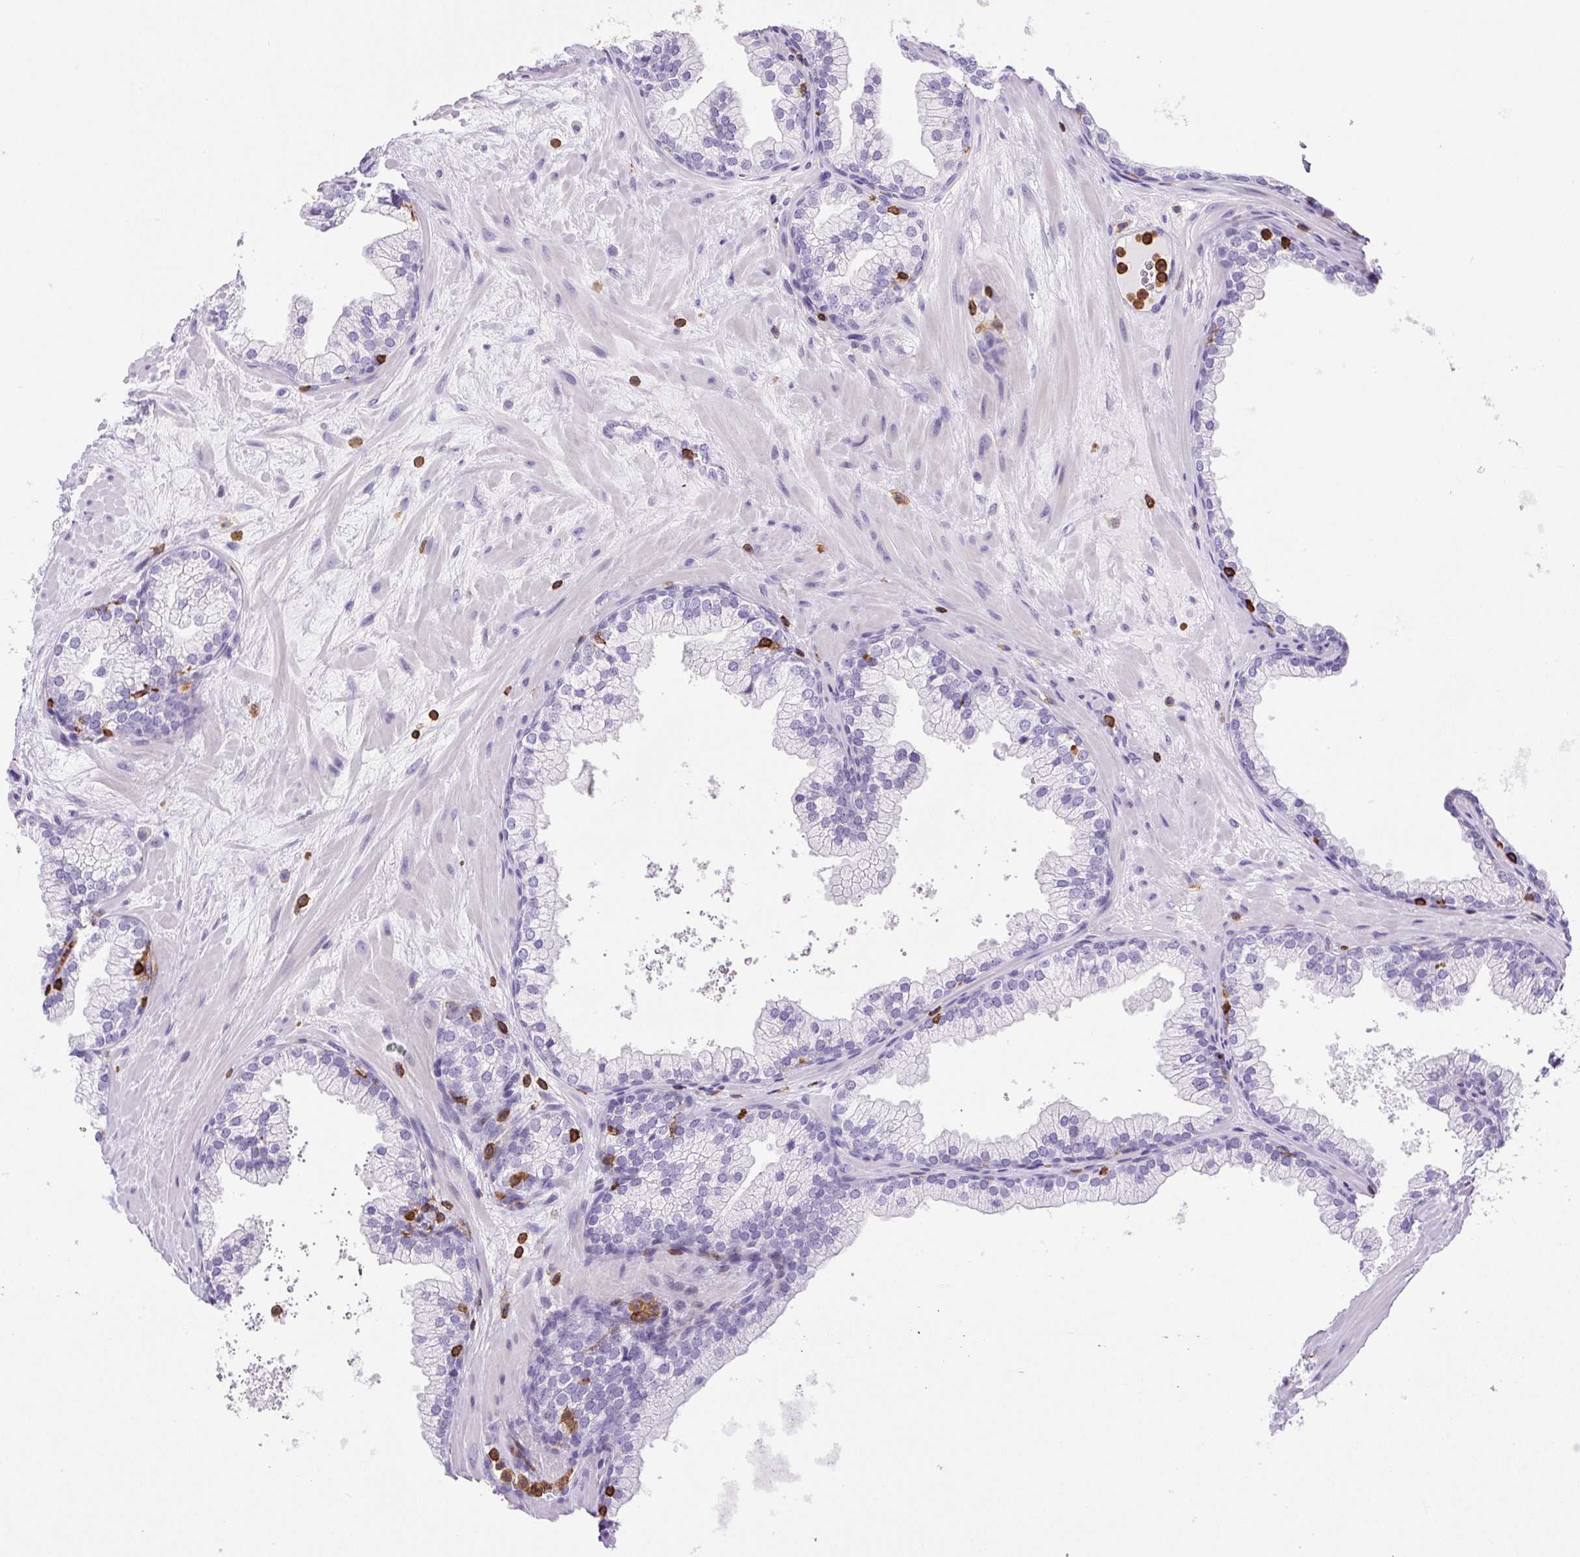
{"staining": {"intensity": "negative", "quantity": "none", "location": "none"}, "tissue": "prostate", "cell_type": "Glandular cells", "image_type": "normal", "snomed": [{"axis": "morphology", "description": "Normal tissue, NOS"}, {"axis": "topography", "description": "Prostate"}, {"axis": "topography", "description": "Peripheral nerve tissue"}], "caption": "Immunohistochemistry histopathology image of benign human prostate stained for a protein (brown), which demonstrates no positivity in glandular cells. The staining is performed using DAB brown chromogen with nuclei counter-stained in using hematoxylin.", "gene": "FAM228B", "patient": {"sex": "male", "age": 61}}